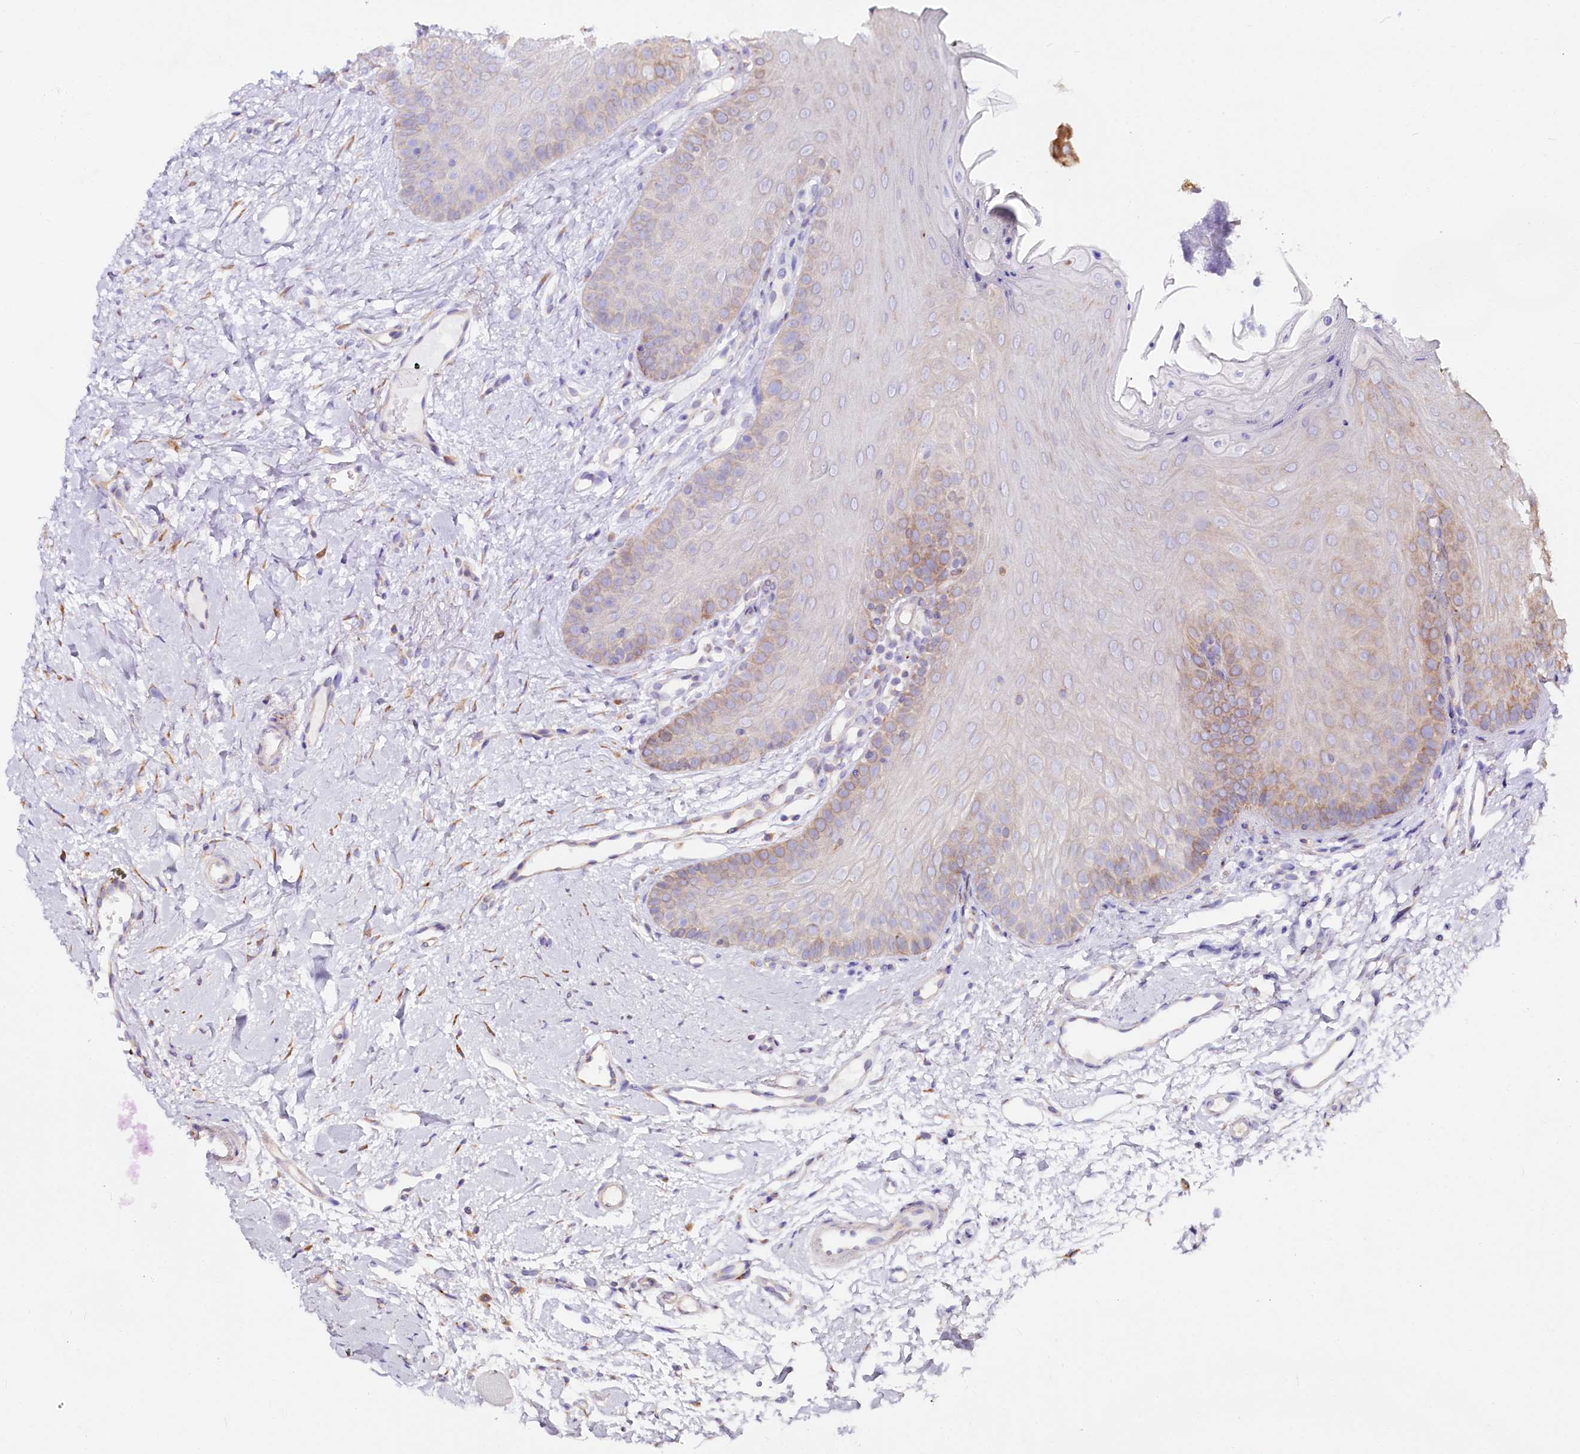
{"staining": {"intensity": "moderate", "quantity": "<25%", "location": "cytoplasmic/membranous"}, "tissue": "oral mucosa", "cell_type": "Squamous epithelial cells", "image_type": "normal", "snomed": [{"axis": "morphology", "description": "Normal tissue, NOS"}, {"axis": "topography", "description": "Oral tissue"}], "caption": "Moderate cytoplasmic/membranous expression for a protein is seen in approximately <25% of squamous epithelial cells of benign oral mucosa using immunohistochemistry.", "gene": "CNPY2", "patient": {"sex": "female", "age": 68}}